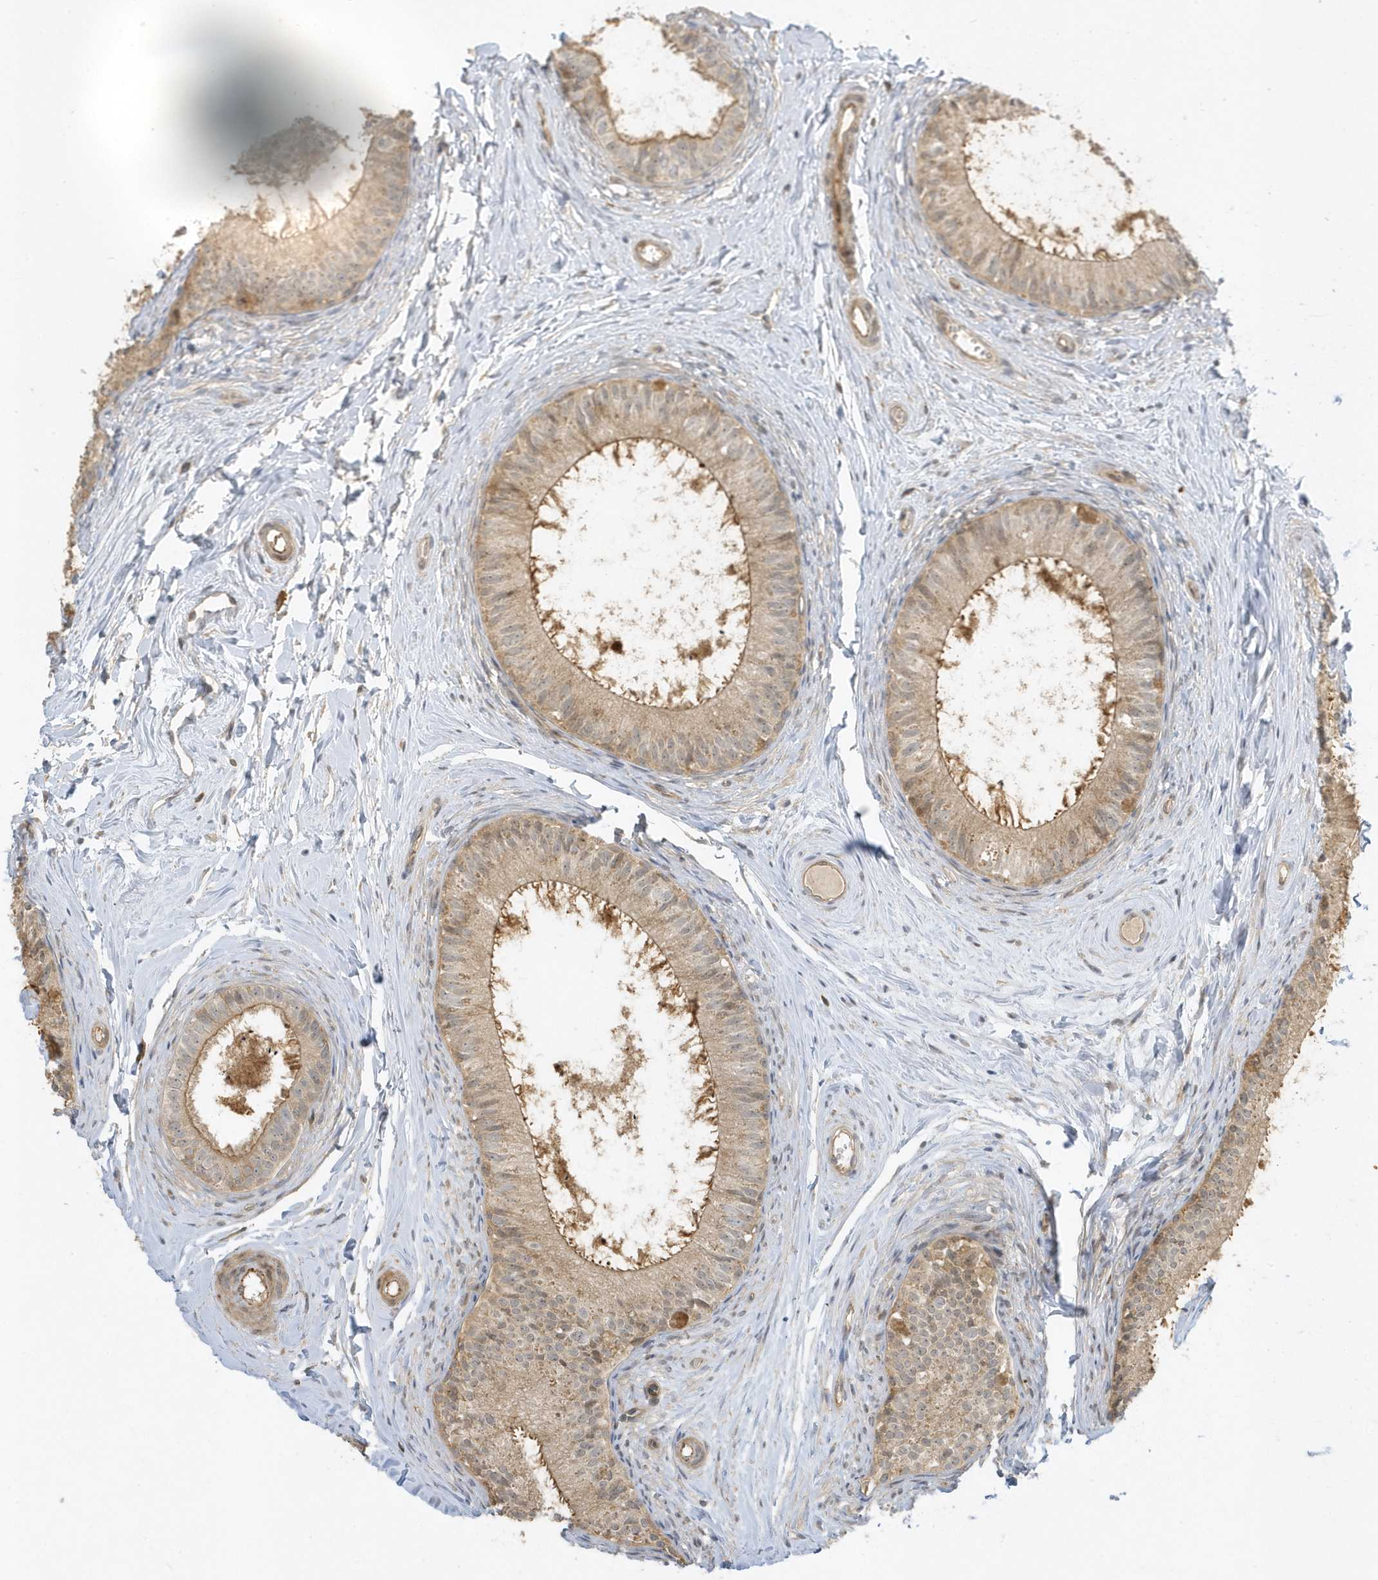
{"staining": {"intensity": "moderate", "quantity": ">75%", "location": "cytoplasmic/membranous"}, "tissue": "epididymis", "cell_type": "Glandular cells", "image_type": "normal", "snomed": [{"axis": "morphology", "description": "Normal tissue, NOS"}, {"axis": "topography", "description": "Epididymis"}], "caption": "Moderate cytoplasmic/membranous protein positivity is present in approximately >75% of glandular cells in epididymis. The staining is performed using DAB (3,3'-diaminobenzidine) brown chromogen to label protein expression. The nuclei are counter-stained blue using hematoxylin.", "gene": "ZBTB8A", "patient": {"sex": "male", "age": 34}}